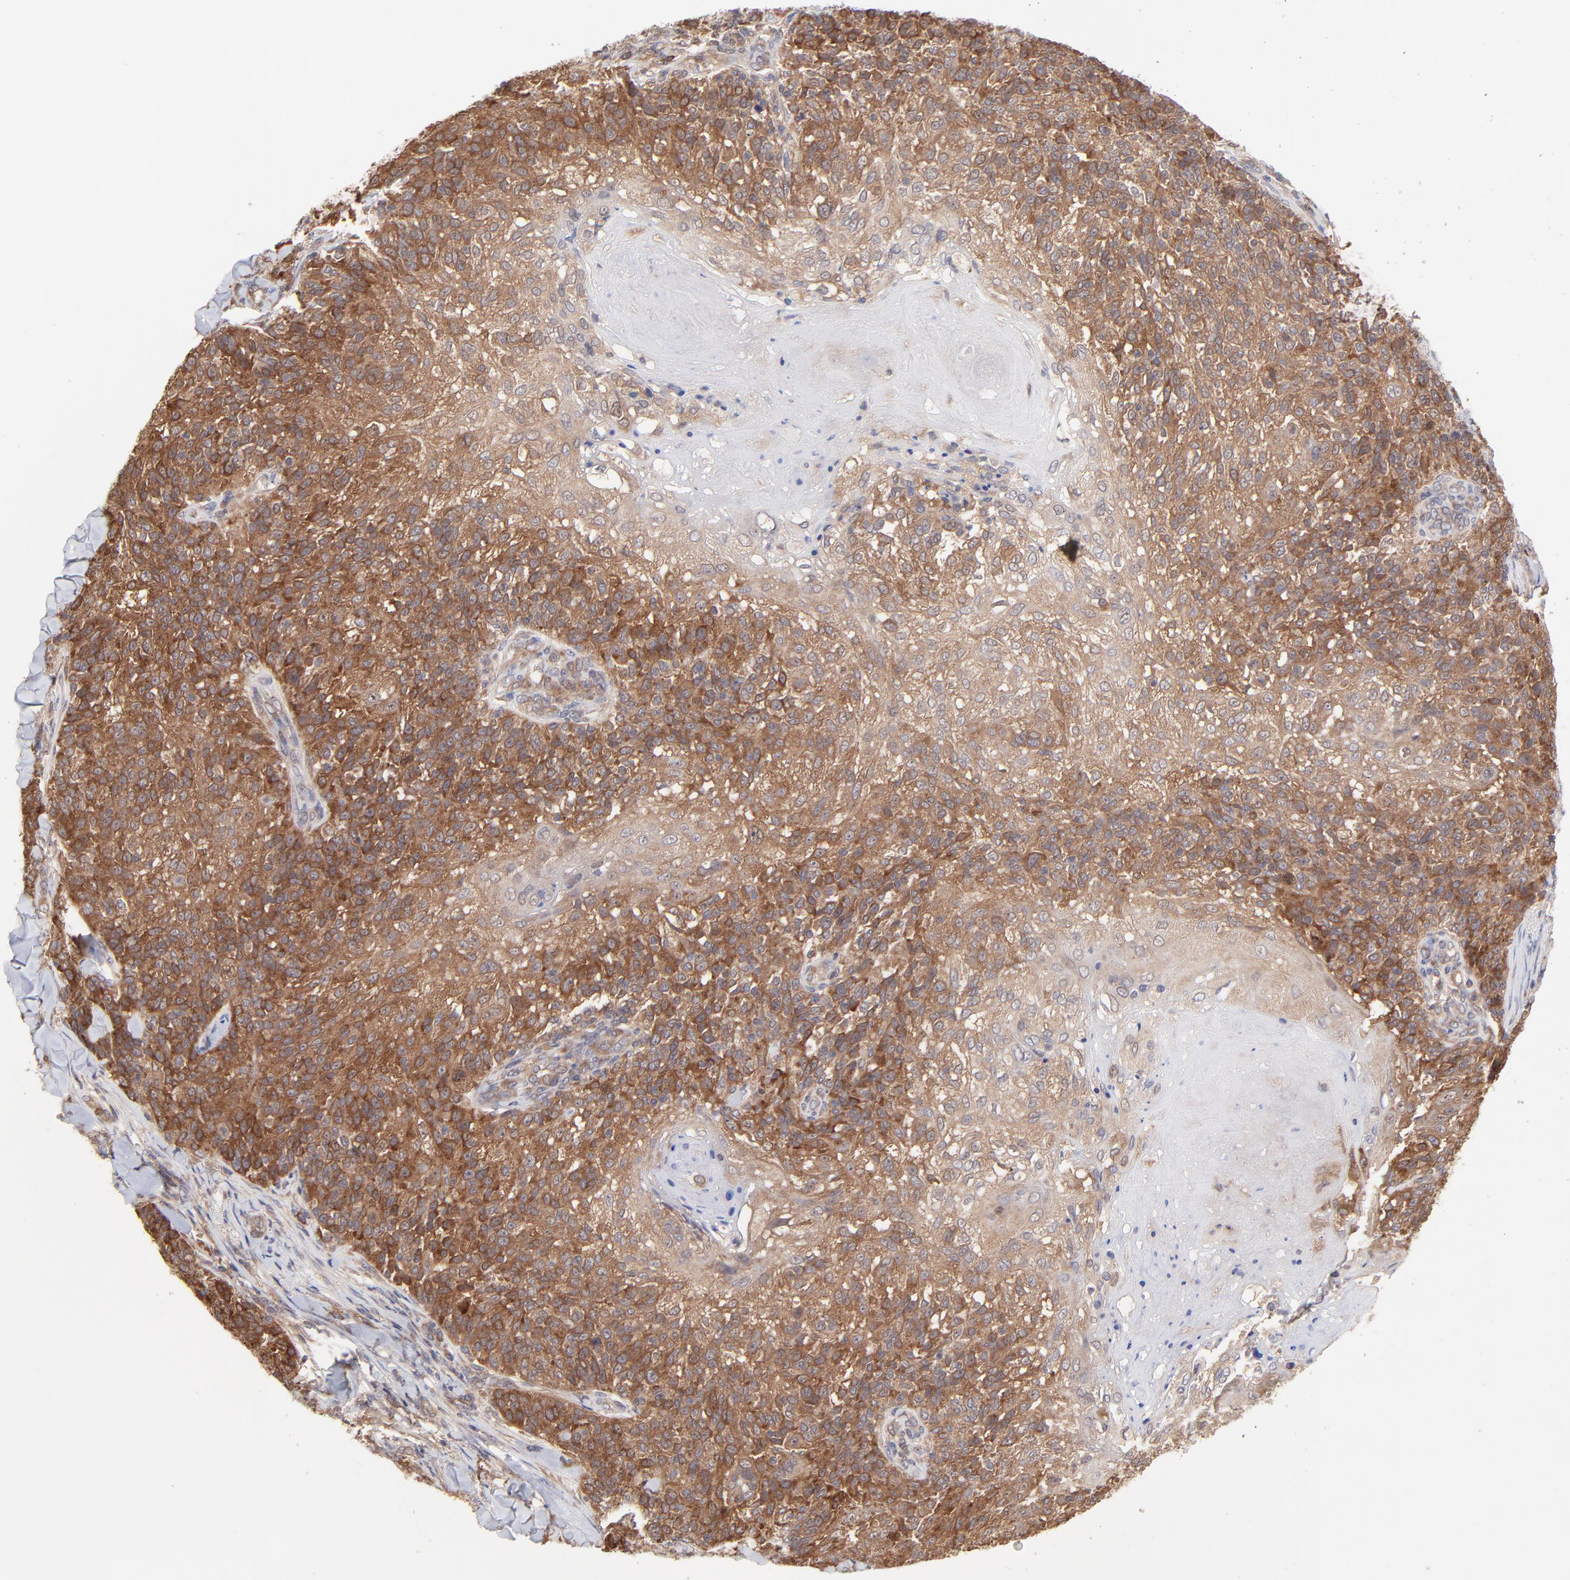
{"staining": {"intensity": "strong", "quantity": ">75%", "location": "cytoplasmic/membranous"}, "tissue": "skin cancer", "cell_type": "Tumor cells", "image_type": "cancer", "snomed": [{"axis": "morphology", "description": "Normal tissue, NOS"}, {"axis": "morphology", "description": "Squamous cell carcinoma, NOS"}, {"axis": "topography", "description": "Skin"}], "caption": "Protein expression analysis of skin cancer exhibits strong cytoplasmic/membranous positivity in approximately >75% of tumor cells. (brown staining indicates protein expression, while blue staining denotes nuclei).", "gene": "GART", "patient": {"sex": "female", "age": 83}}